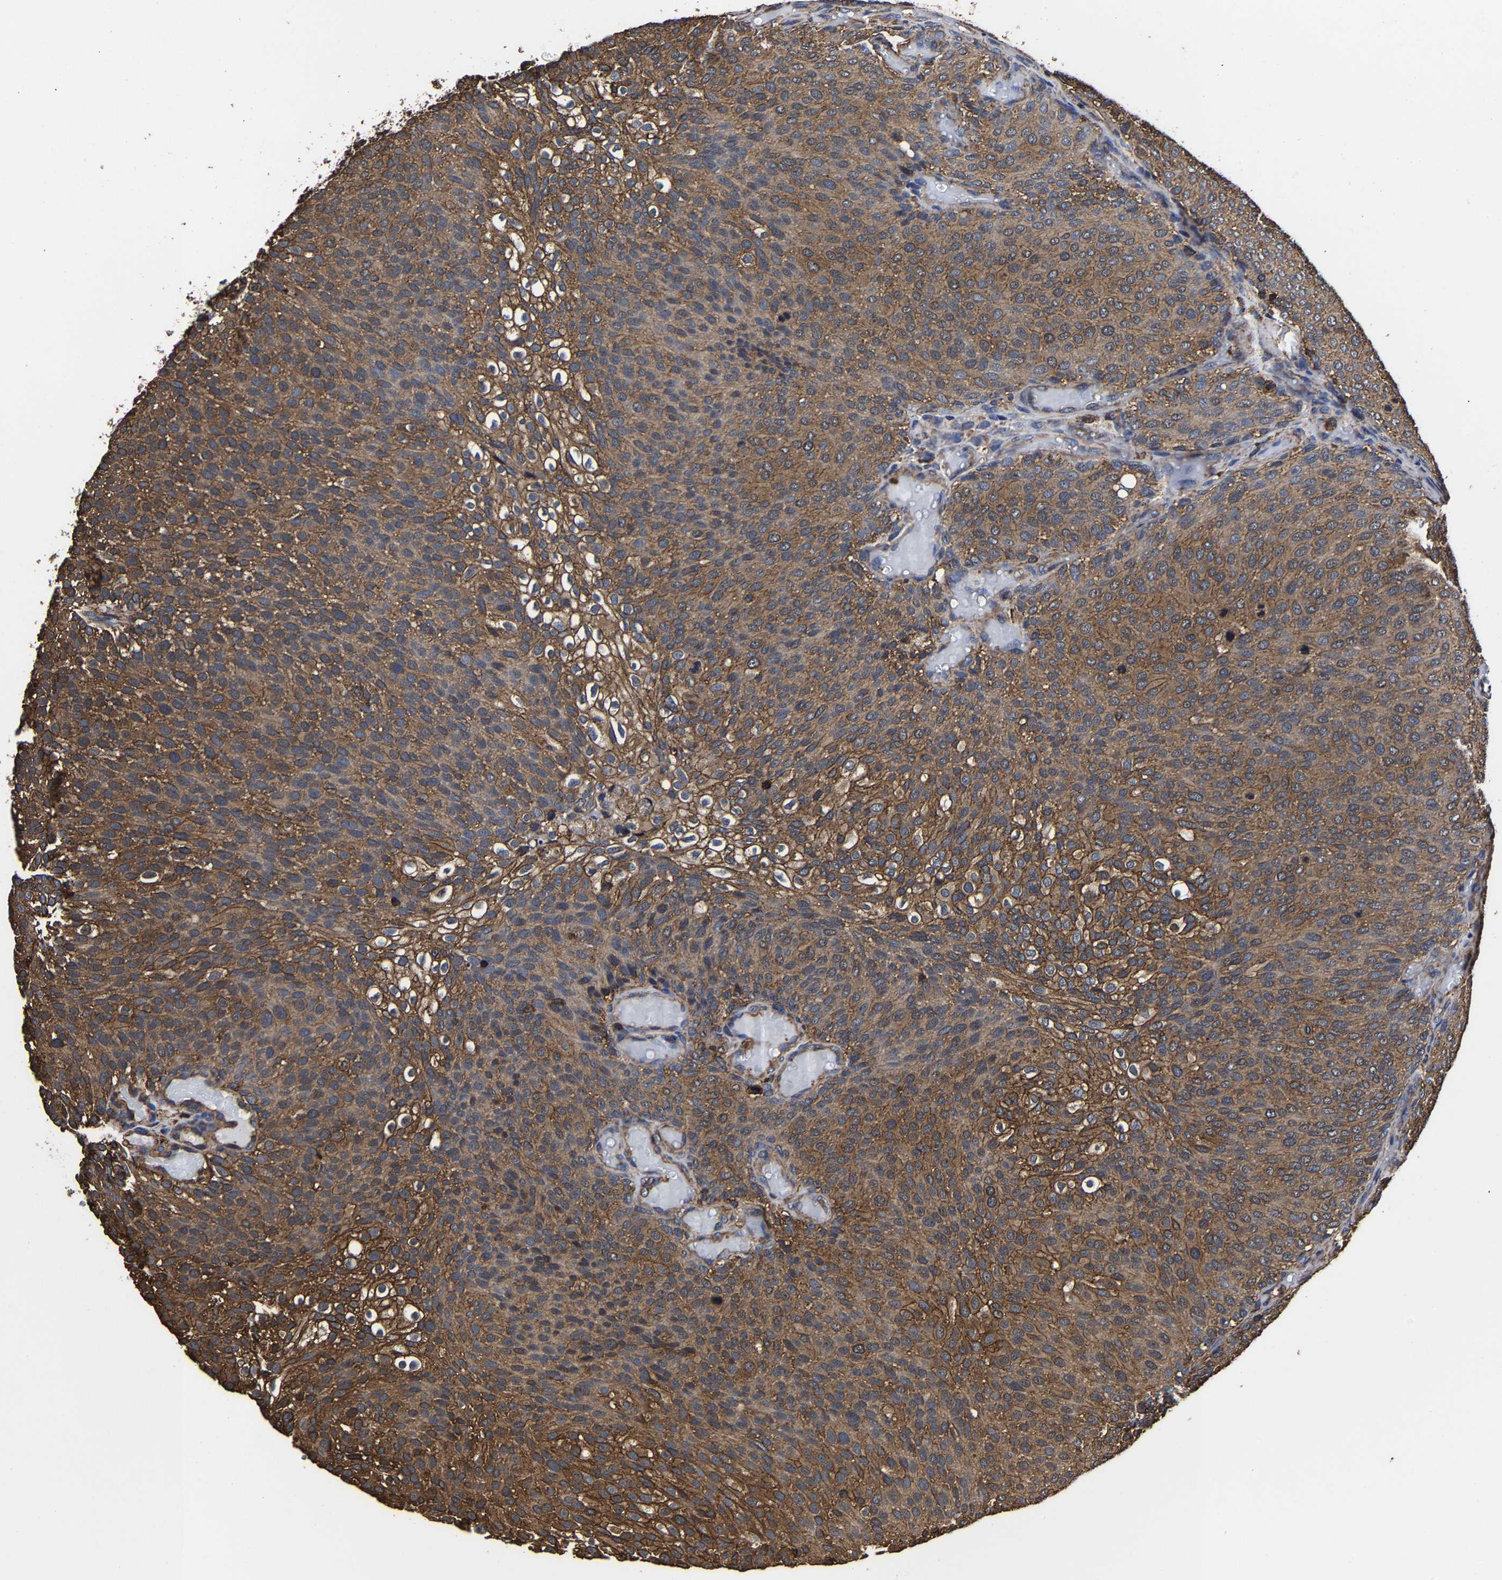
{"staining": {"intensity": "moderate", "quantity": ">75%", "location": "cytoplasmic/membranous"}, "tissue": "urothelial cancer", "cell_type": "Tumor cells", "image_type": "cancer", "snomed": [{"axis": "morphology", "description": "Urothelial carcinoma, Low grade"}, {"axis": "topography", "description": "Urinary bladder"}], "caption": "Urothelial cancer tissue shows moderate cytoplasmic/membranous positivity in approximately >75% of tumor cells", "gene": "SSH3", "patient": {"sex": "male", "age": 78}}